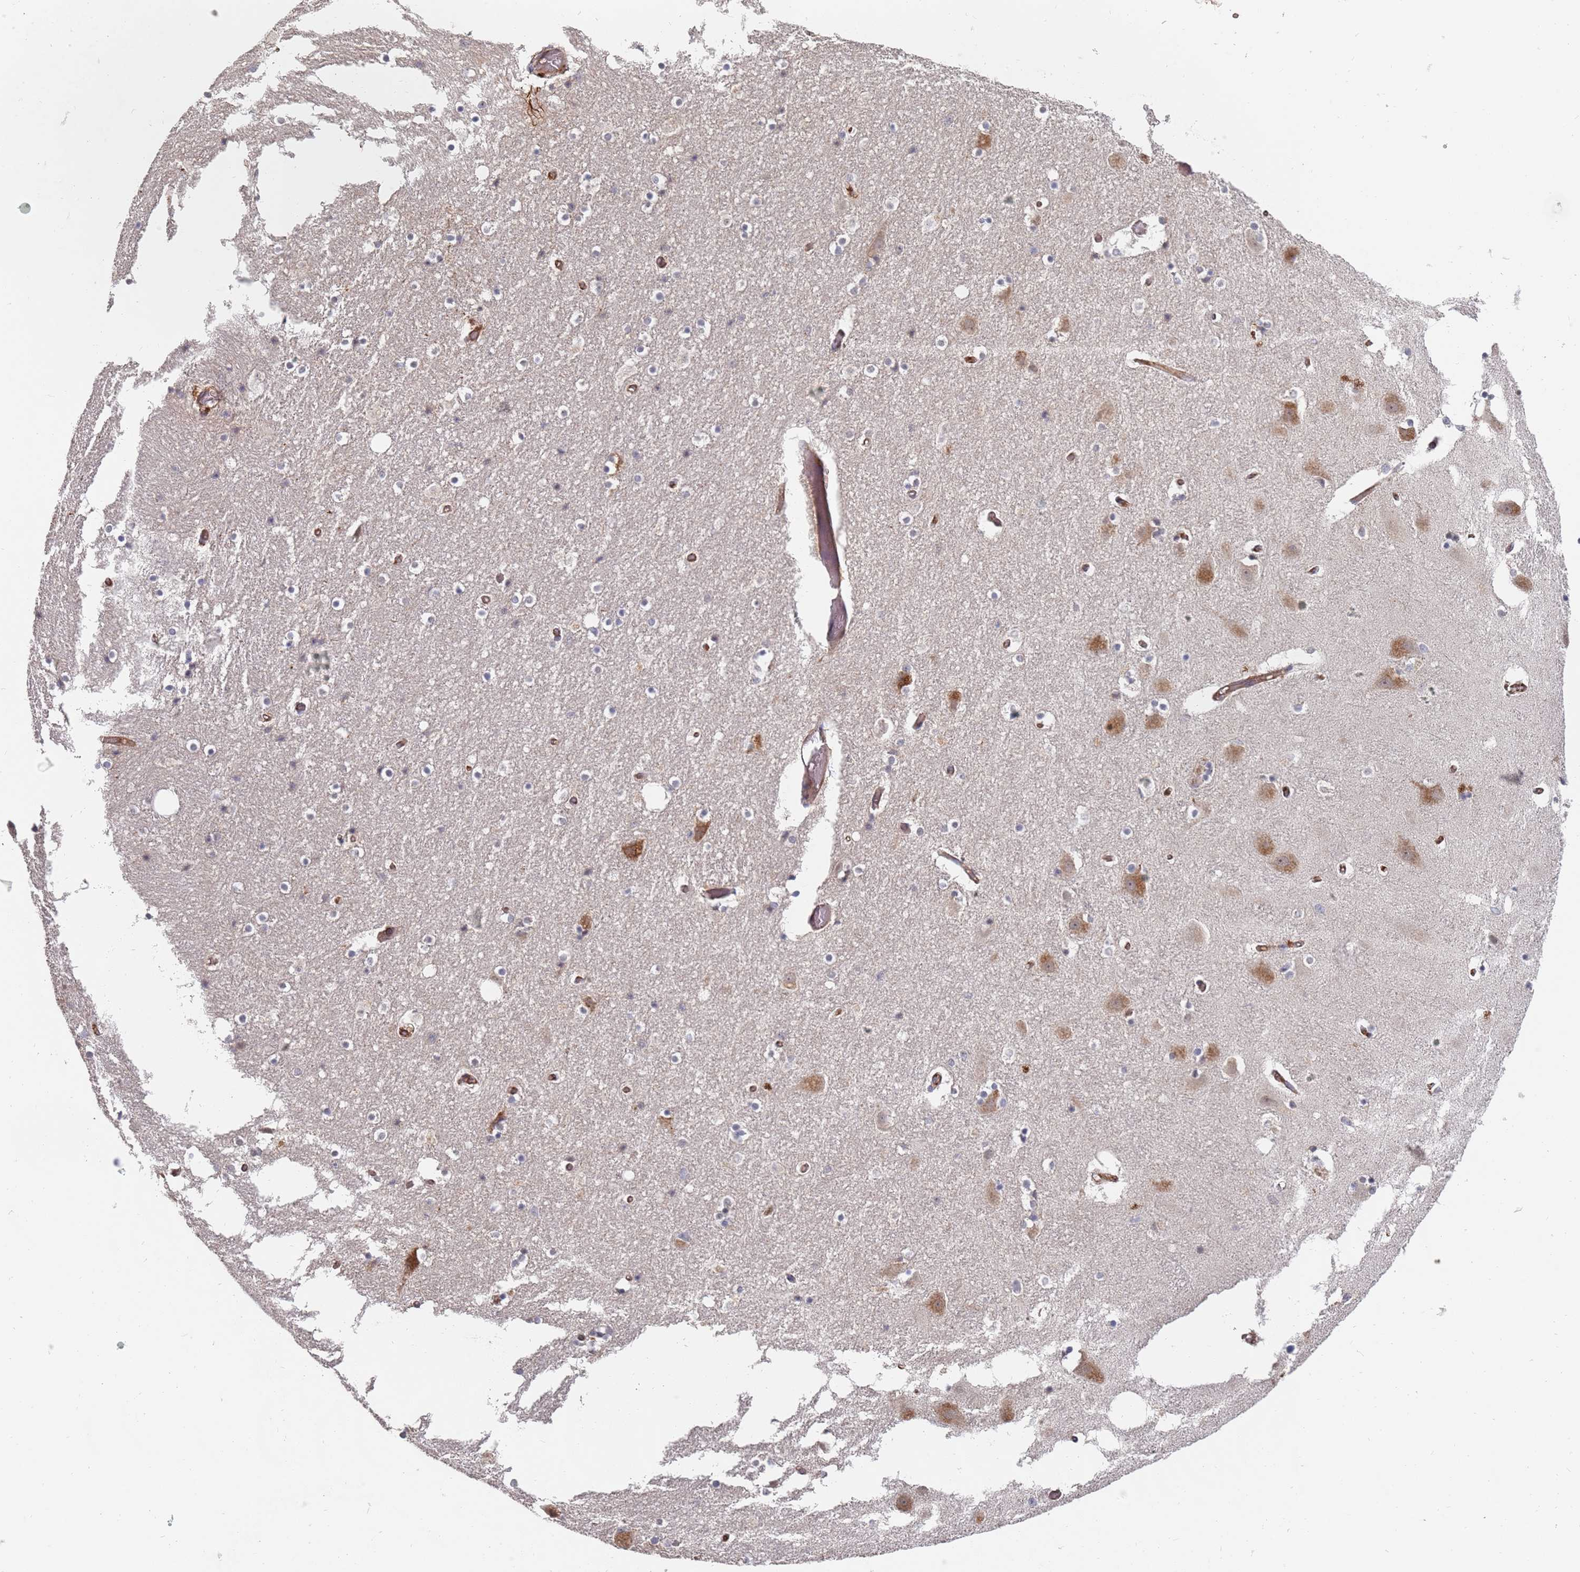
{"staining": {"intensity": "negative", "quantity": "none", "location": "none"}, "tissue": "hippocampus", "cell_type": "Glial cells", "image_type": "normal", "snomed": [{"axis": "morphology", "description": "Normal tissue, NOS"}, {"axis": "topography", "description": "Hippocampus"}], "caption": "Glial cells are negative for protein expression in normal human hippocampus. (Stains: DAB IHC with hematoxylin counter stain, Microscopy: brightfield microscopy at high magnification).", "gene": "ABCB6", "patient": {"sex": "female", "age": 52}}